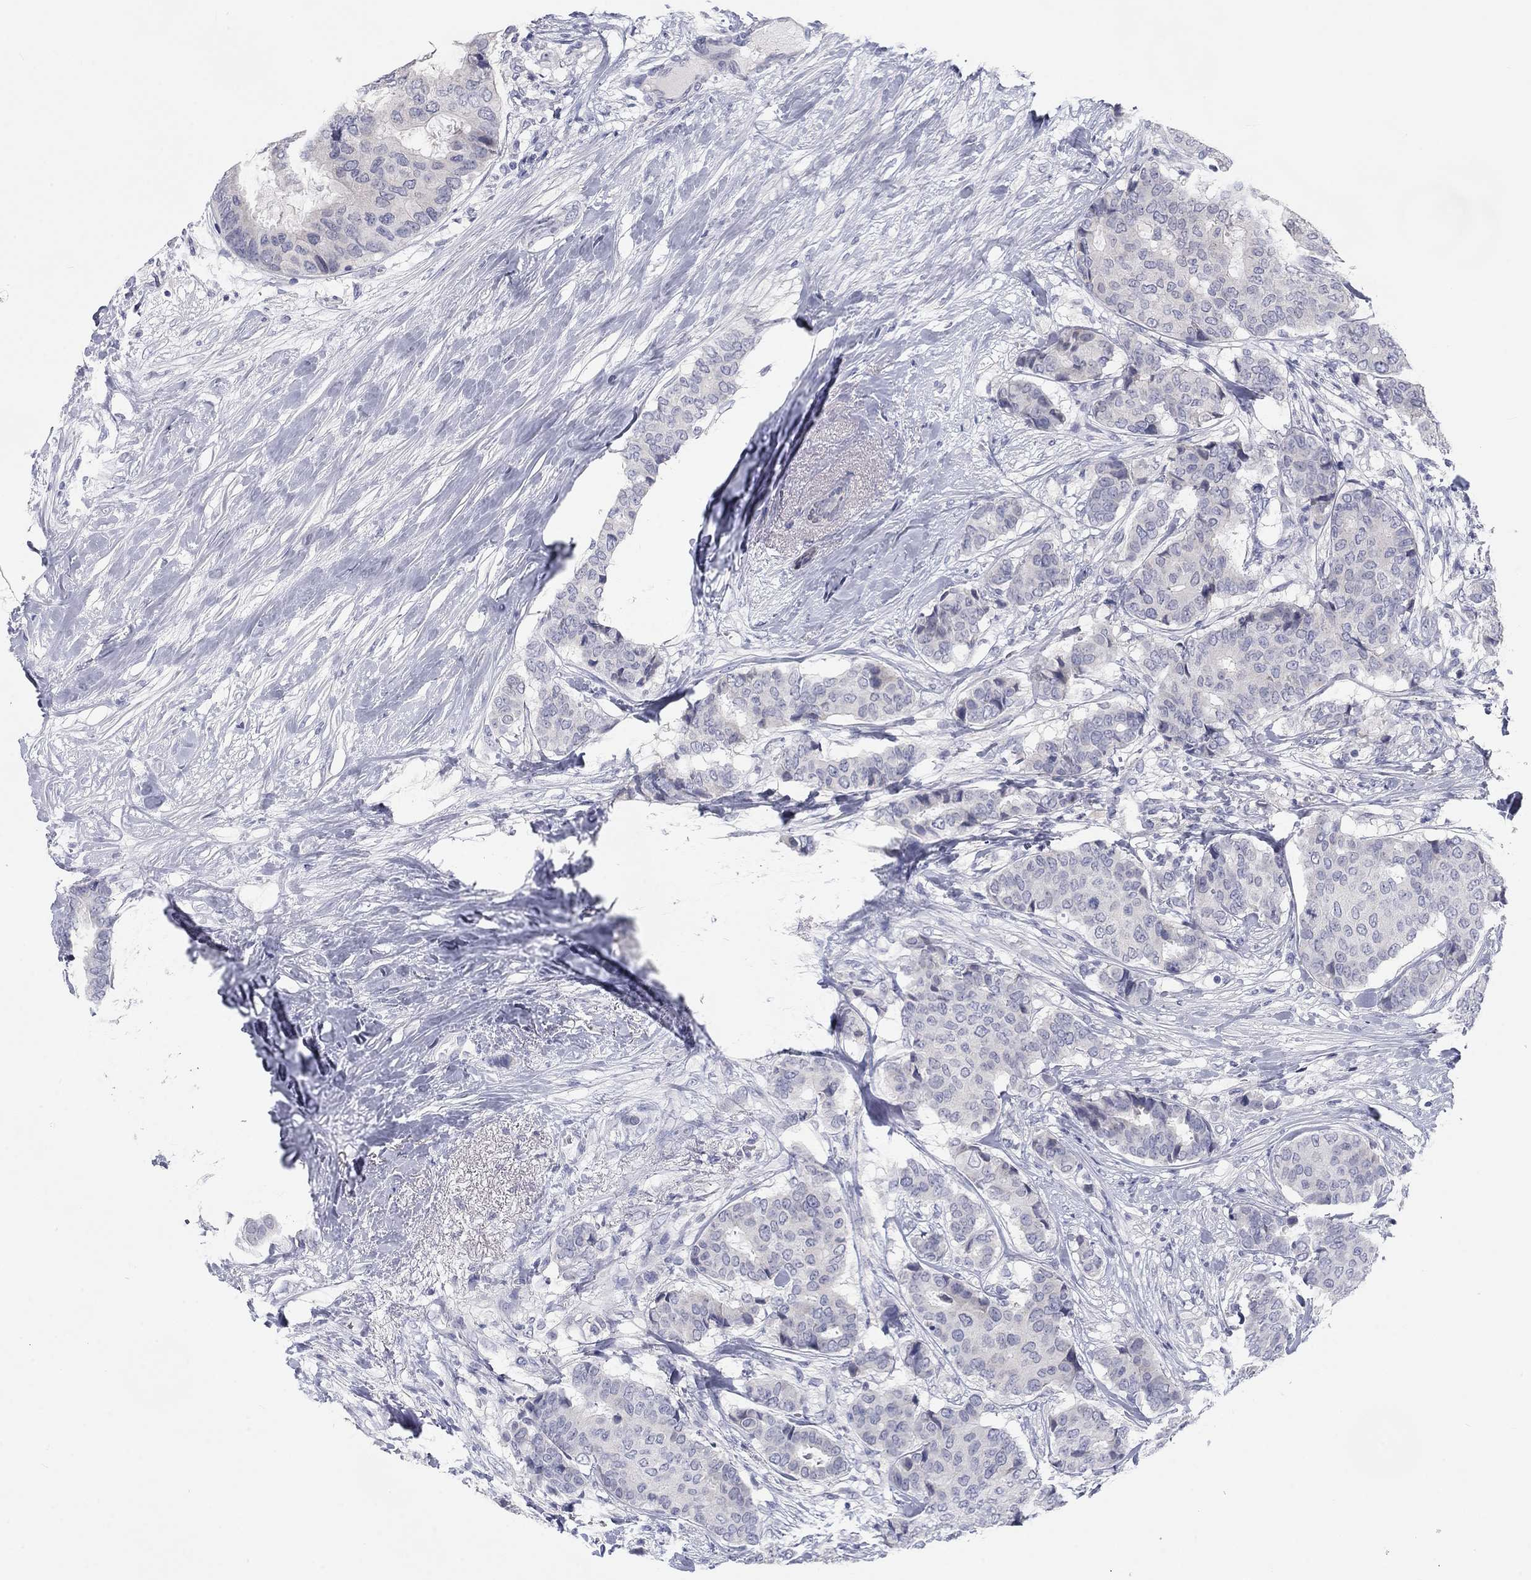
{"staining": {"intensity": "negative", "quantity": "none", "location": "none"}, "tissue": "breast cancer", "cell_type": "Tumor cells", "image_type": "cancer", "snomed": [{"axis": "morphology", "description": "Duct carcinoma"}, {"axis": "topography", "description": "Breast"}], "caption": "Tumor cells are negative for protein expression in human infiltrating ductal carcinoma (breast).", "gene": "CALB1", "patient": {"sex": "female", "age": 75}}